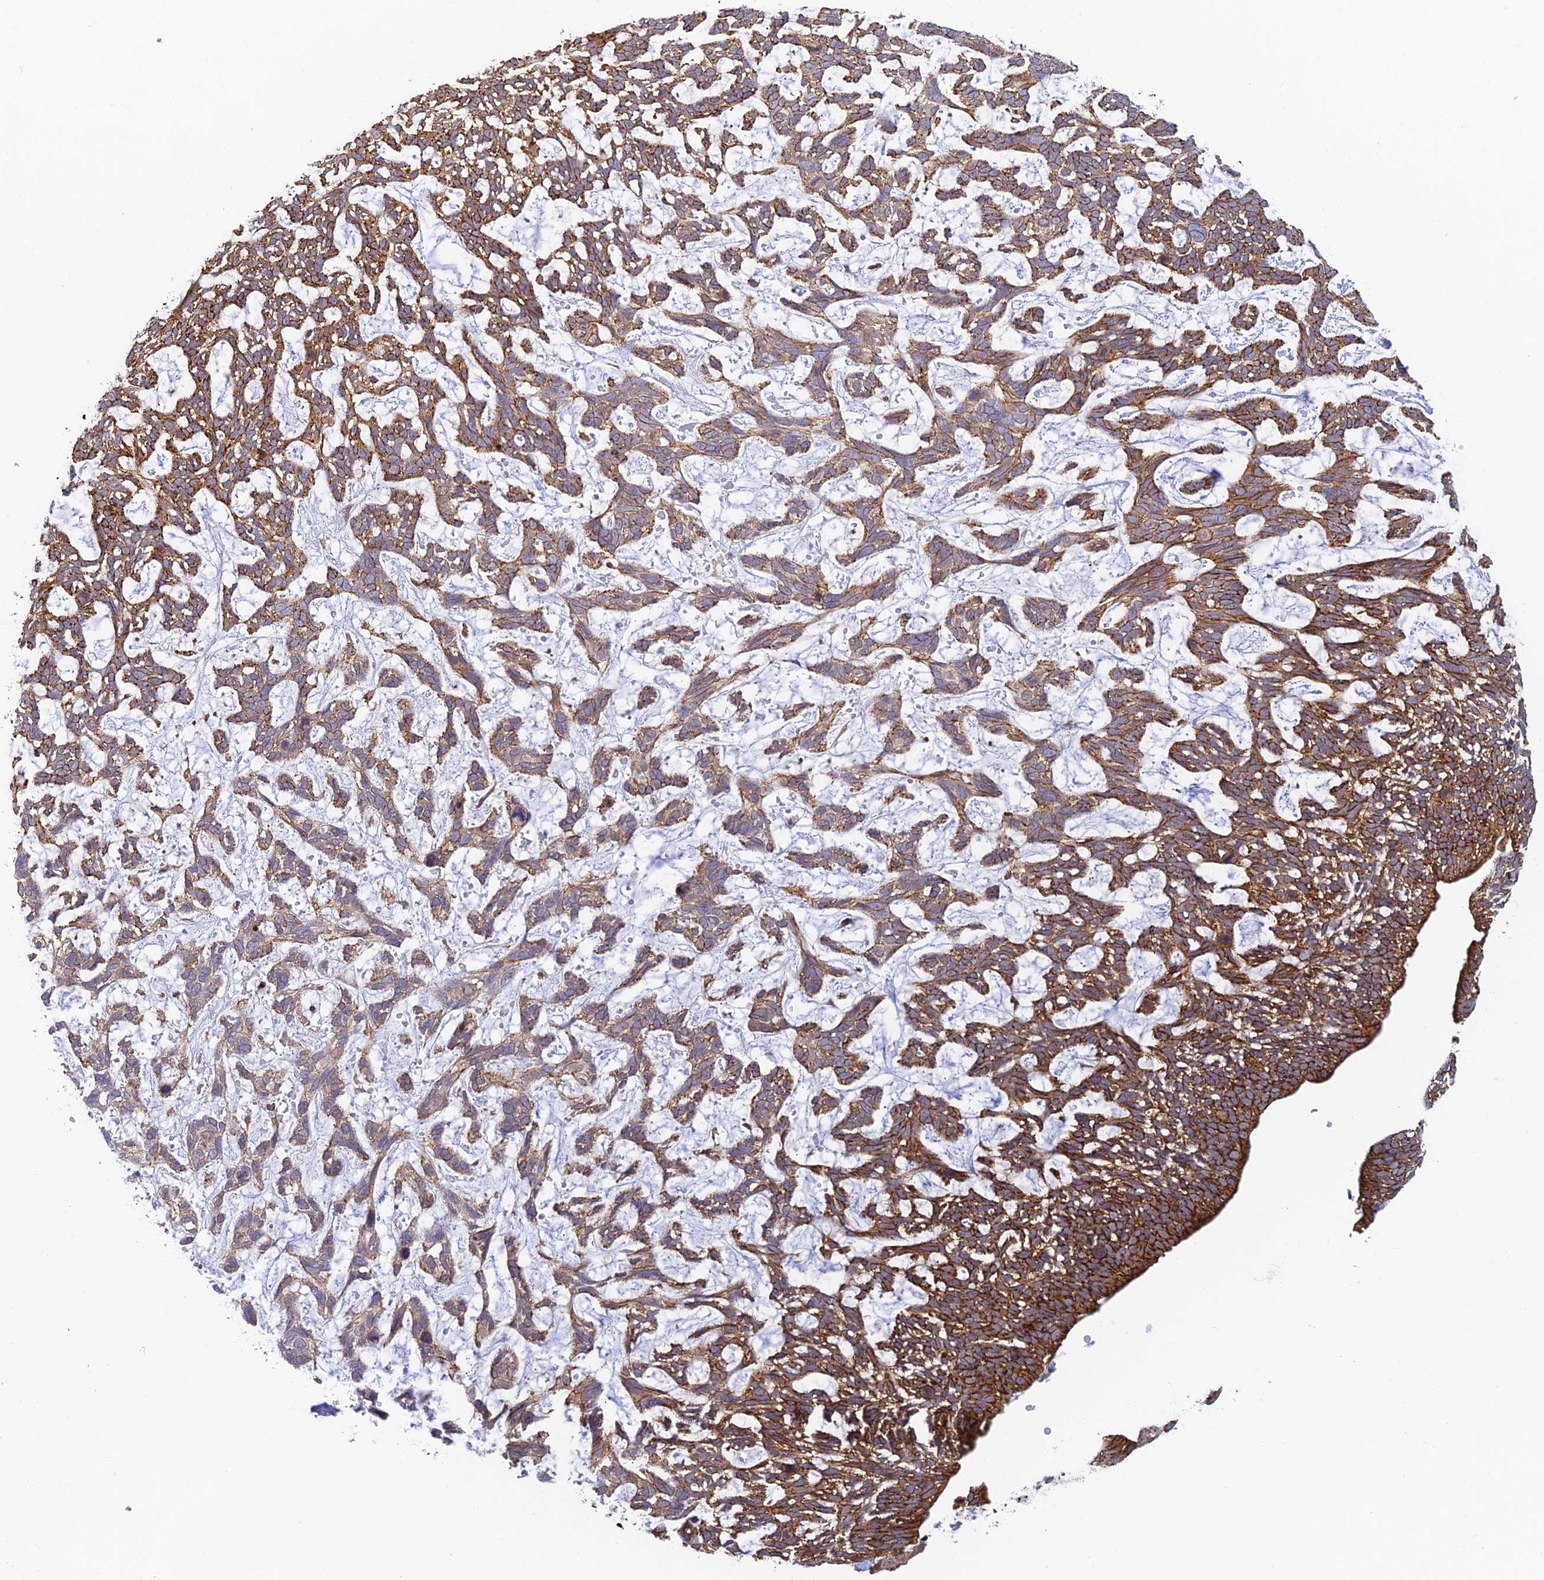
{"staining": {"intensity": "strong", "quantity": ">75%", "location": "cytoplasmic/membranous"}, "tissue": "skin cancer", "cell_type": "Tumor cells", "image_type": "cancer", "snomed": [{"axis": "morphology", "description": "Basal cell carcinoma"}, {"axis": "topography", "description": "Skin"}], "caption": "High-power microscopy captured an immunohistochemistry (IHC) image of skin cancer, revealing strong cytoplasmic/membranous expression in about >75% of tumor cells.", "gene": "HOOK2", "patient": {"sex": "male", "age": 88}}